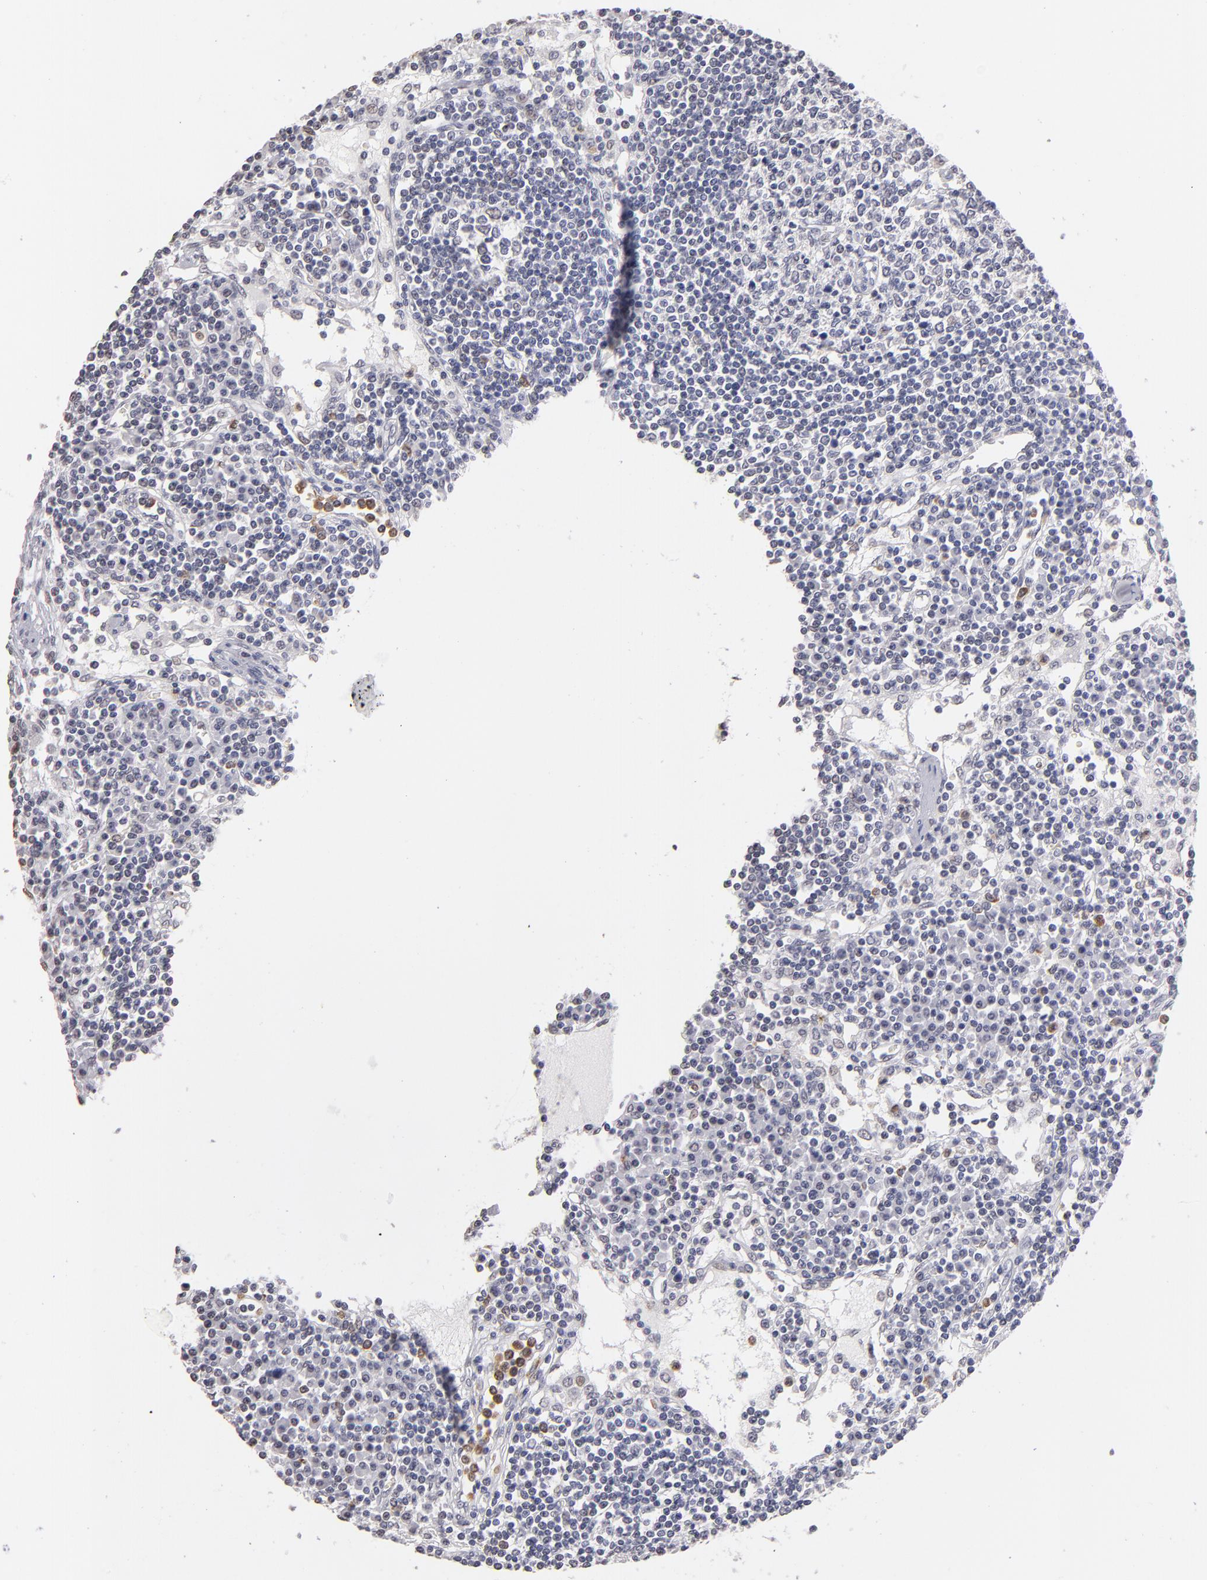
{"staining": {"intensity": "negative", "quantity": "none", "location": "none"}, "tissue": "lymph node", "cell_type": "Germinal center cells", "image_type": "normal", "snomed": [{"axis": "morphology", "description": "Normal tissue, NOS"}, {"axis": "topography", "description": "Lymph node"}], "caption": "The image shows no significant expression in germinal center cells of lymph node.", "gene": "MGAM", "patient": {"sex": "female", "age": 62}}